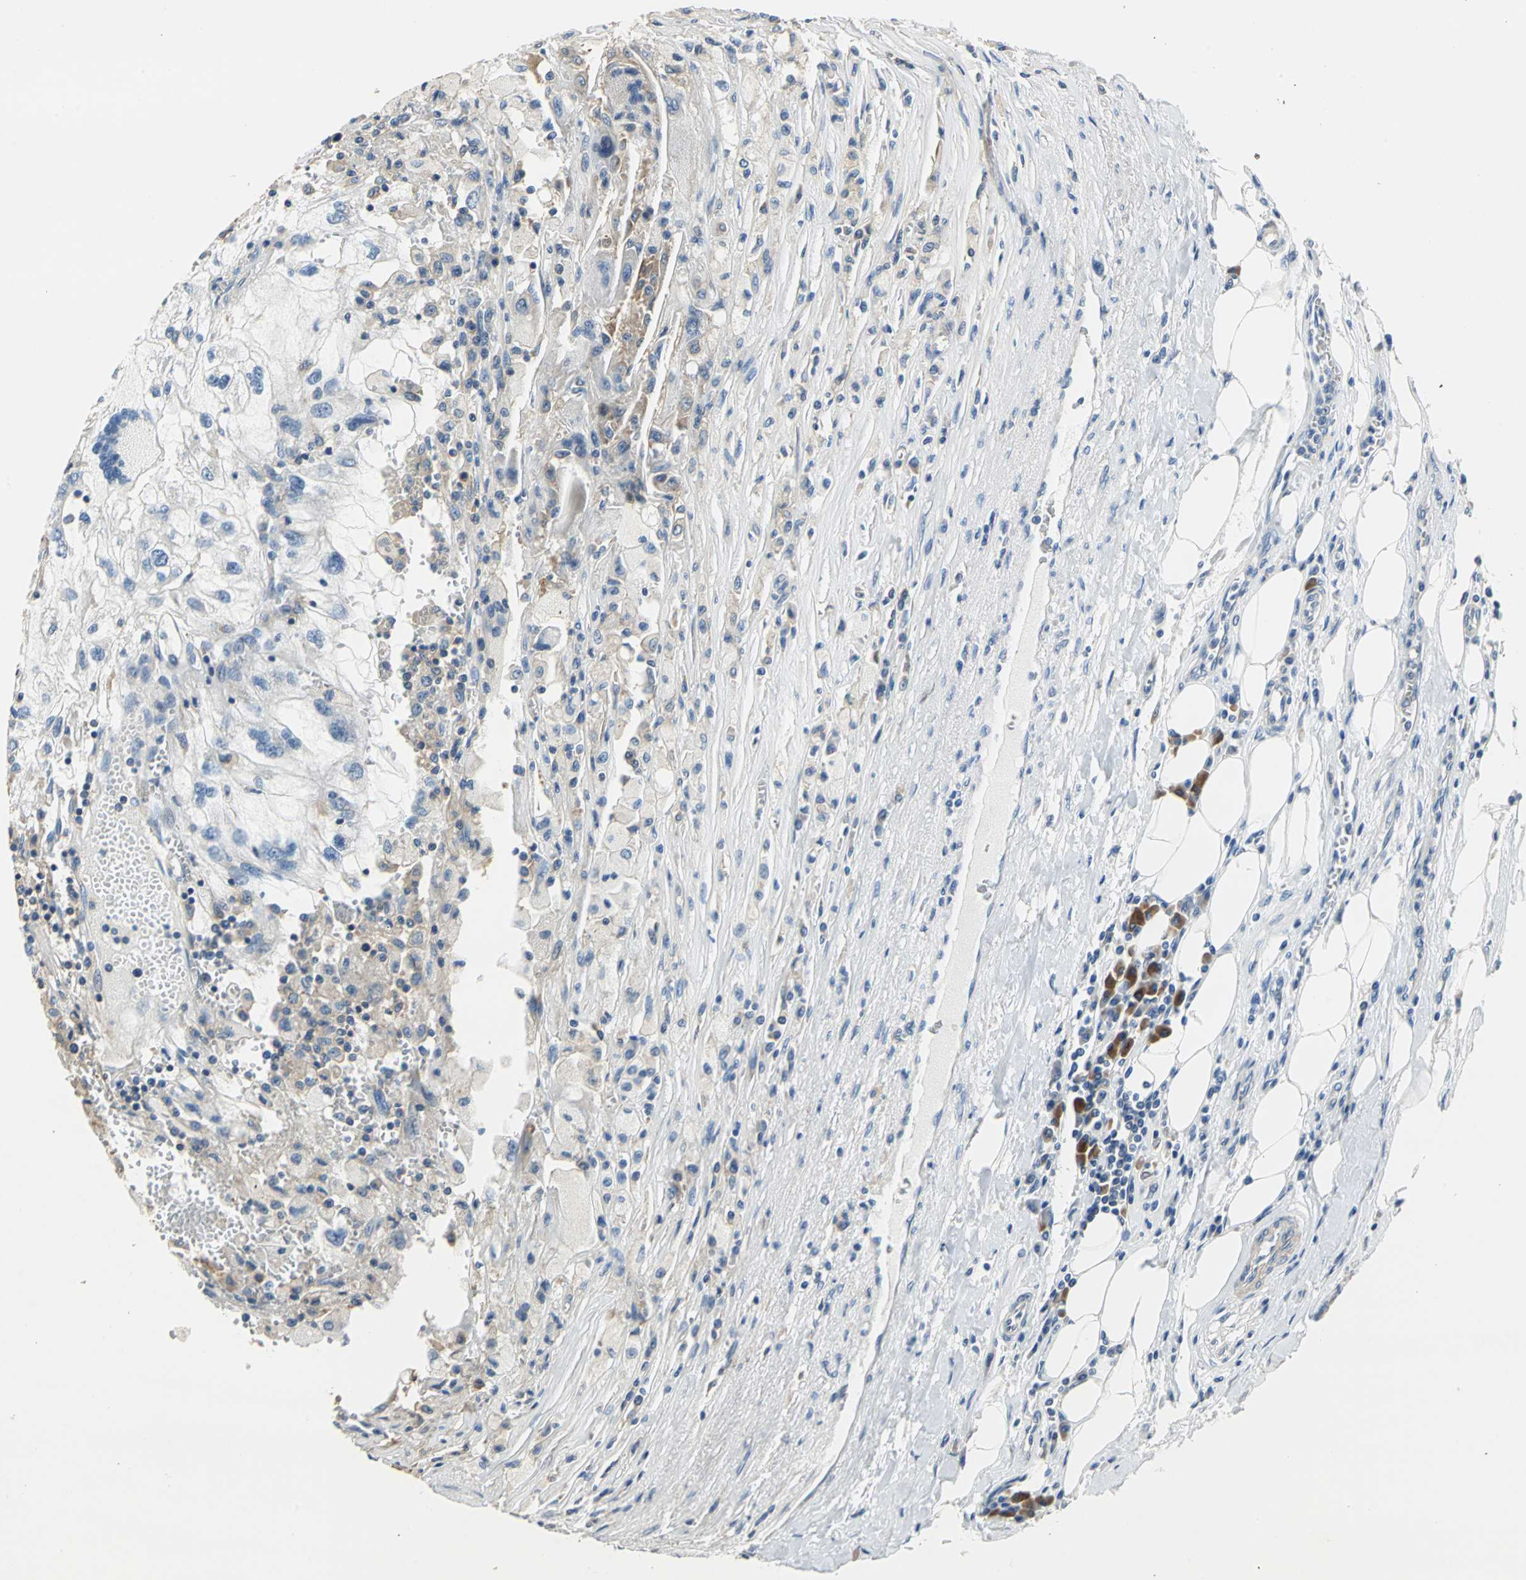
{"staining": {"intensity": "negative", "quantity": "none", "location": "none"}, "tissue": "renal cancer", "cell_type": "Tumor cells", "image_type": "cancer", "snomed": [{"axis": "morphology", "description": "Normal tissue, NOS"}, {"axis": "morphology", "description": "Adenocarcinoma, NOS"}, {"axis": "topography", "description": "Kidney"}], "caption": "A high-resolution image shows immunohistochemistry staining of adenocarcinoma (renal), which displays no significant staining in tumor cells.", "gene": "DDX3Y", "patient": {"sex": "male", "age": 71}}